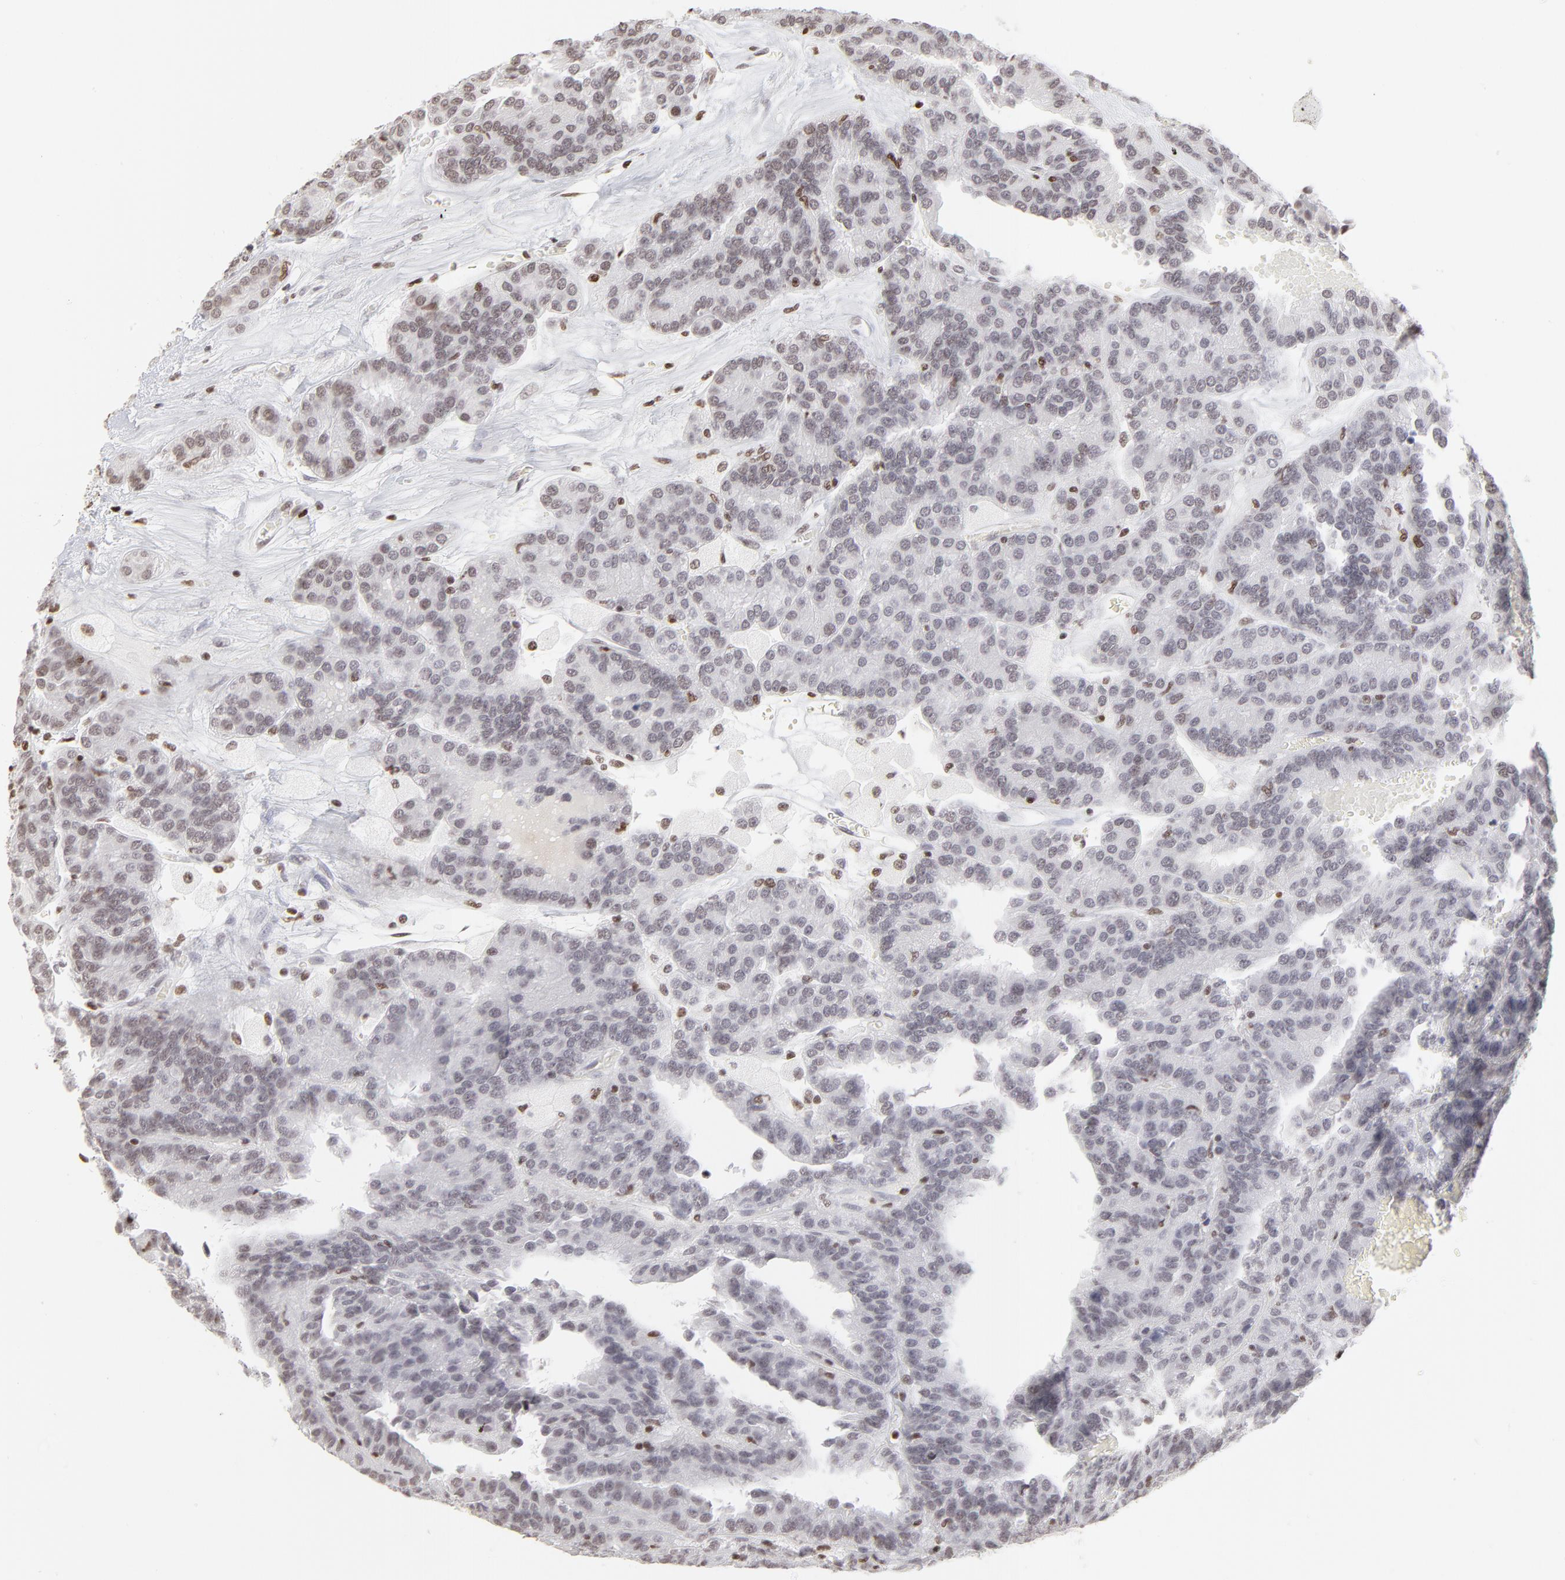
{"staining": {"intensity": "negative", "quantity": "none", "location": "none"}, "tissue": "renal cancer", "cell_type": "Tumor cells", "image_type": "cancer", "snomed": [{"axis": "morphology", "description": "Adenocarcinoma, NOS"}, {"axis": "topography", "description": "Kidney"}], "caption": "Immunohistochemical staining of renal adenocarcinoma reveals no significant positivity in tumor cells.", "gene": "PARP1", "patient": {"sex": "male", "age": 46}}